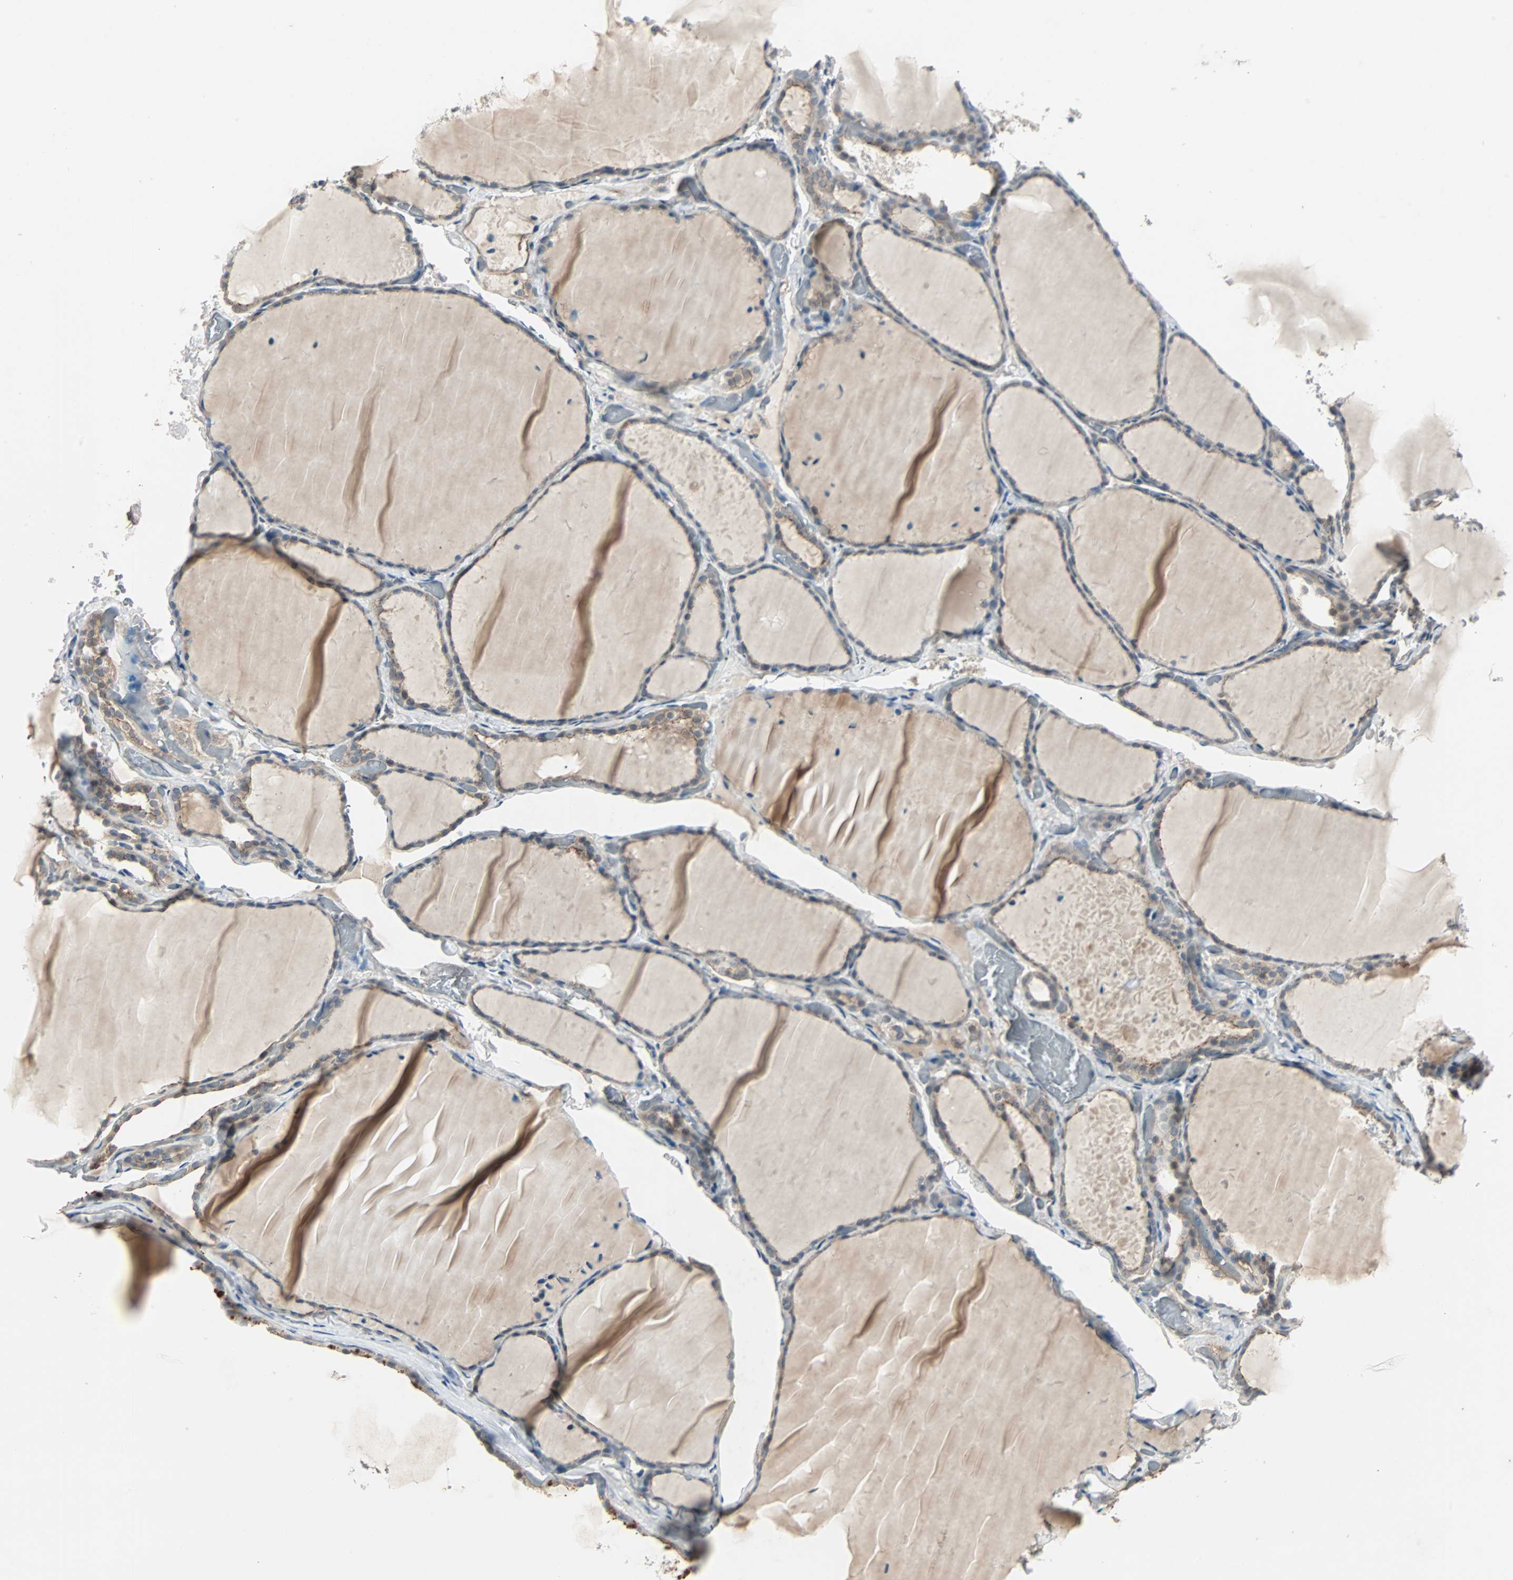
{"staining": {"intensity": "weak", "quantity": ">75%", "location": "cytoplasmic/membranous"}, "tissue": "thyroid gland", "cell_type": "Glandular cells", "image_type": "normal", "snomed": [{"axis": "morphology", "description": "Normal tissue, NOS"}, {"axis": "topography", "description": "Thyroid gland"}], "caption": "This is an image of immunohistochemistry staining of unremarkable thyroid gland, which shows weak staining in the cytoplasmic/membranous of glandular cells.", "gene": "CMC2", "patient": {"sex": "female", "age": 22}}